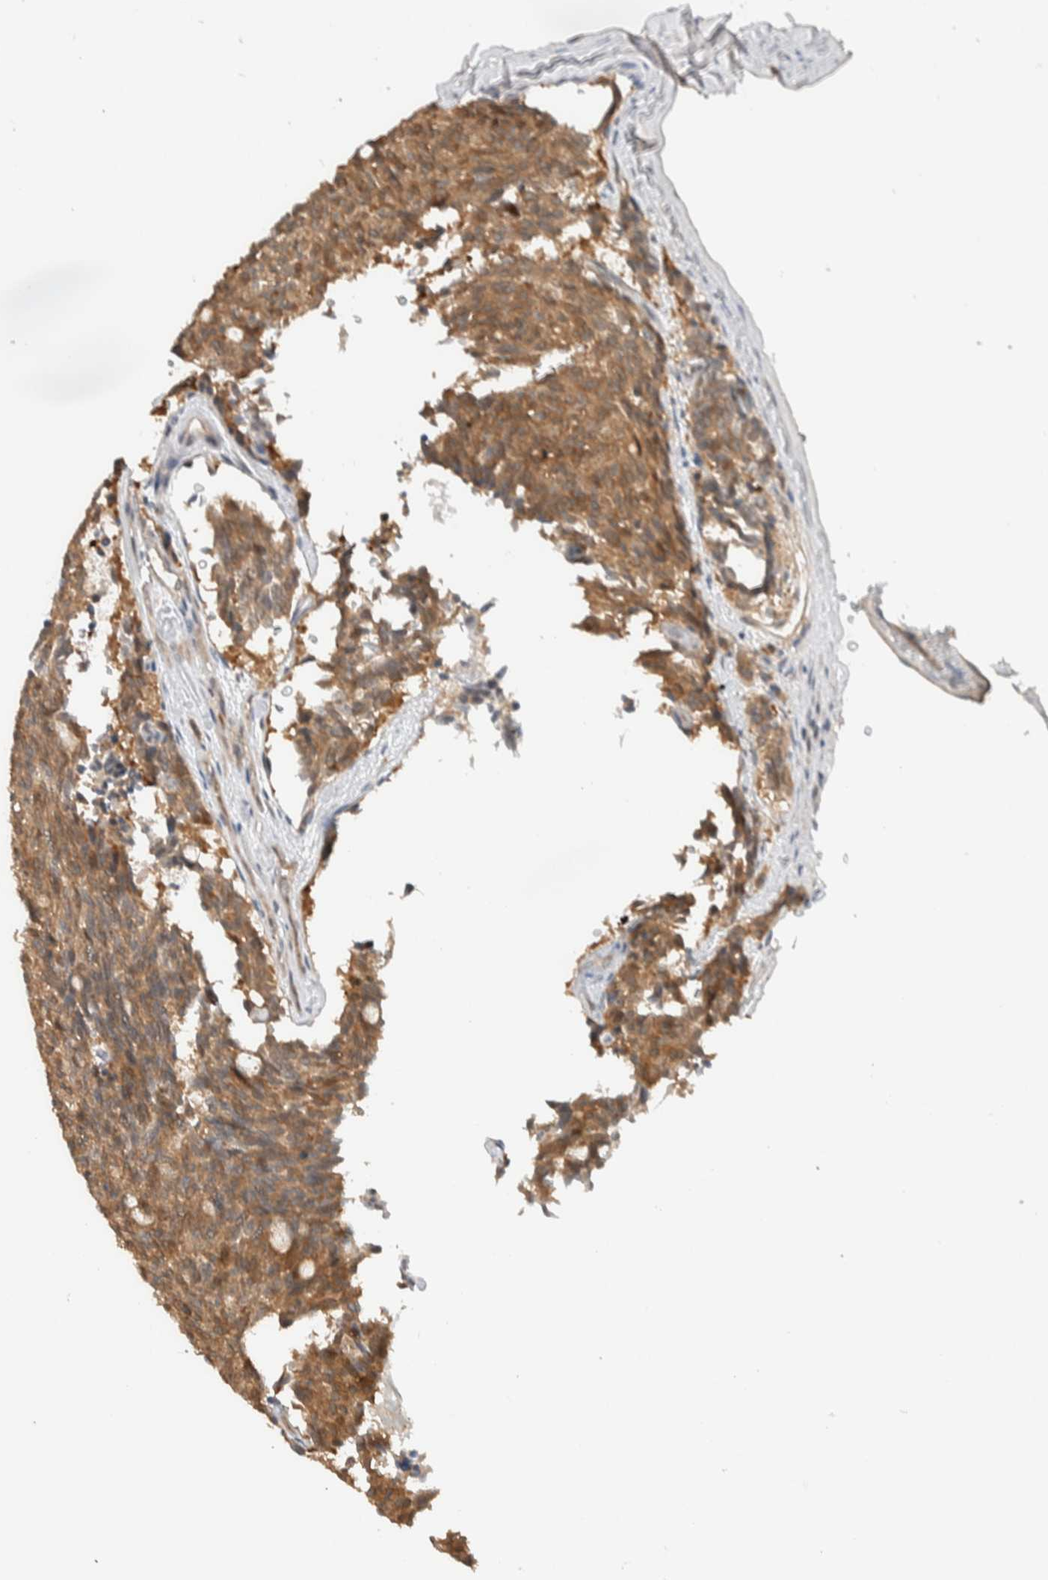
{"staining": {"intensity": "moderate", "quantity": ">75%", "location": "cytoplasmic/membranous"}, "tissue": "carcinoid", "cell_type": "Tumor cells", "image_type": "cancer", "snomed": [{"axis": "morphology", "description": "Carcinoid, malignant, NOS"}, {"axis": "topography", "description": "Pancreas"}], "caption": "Tumor cells display medium levels of moderate cytoplasmic/membranous expression in about >75% of cells in carcinoid. (Stains: DAB (3,3'-diaminobenzidine) in brown, nuclei in blue, Microscopy: brightfield microscopy at high magnification).", "gene": "DEPTOR", "patient": {"sex": "female", "age": 54}}